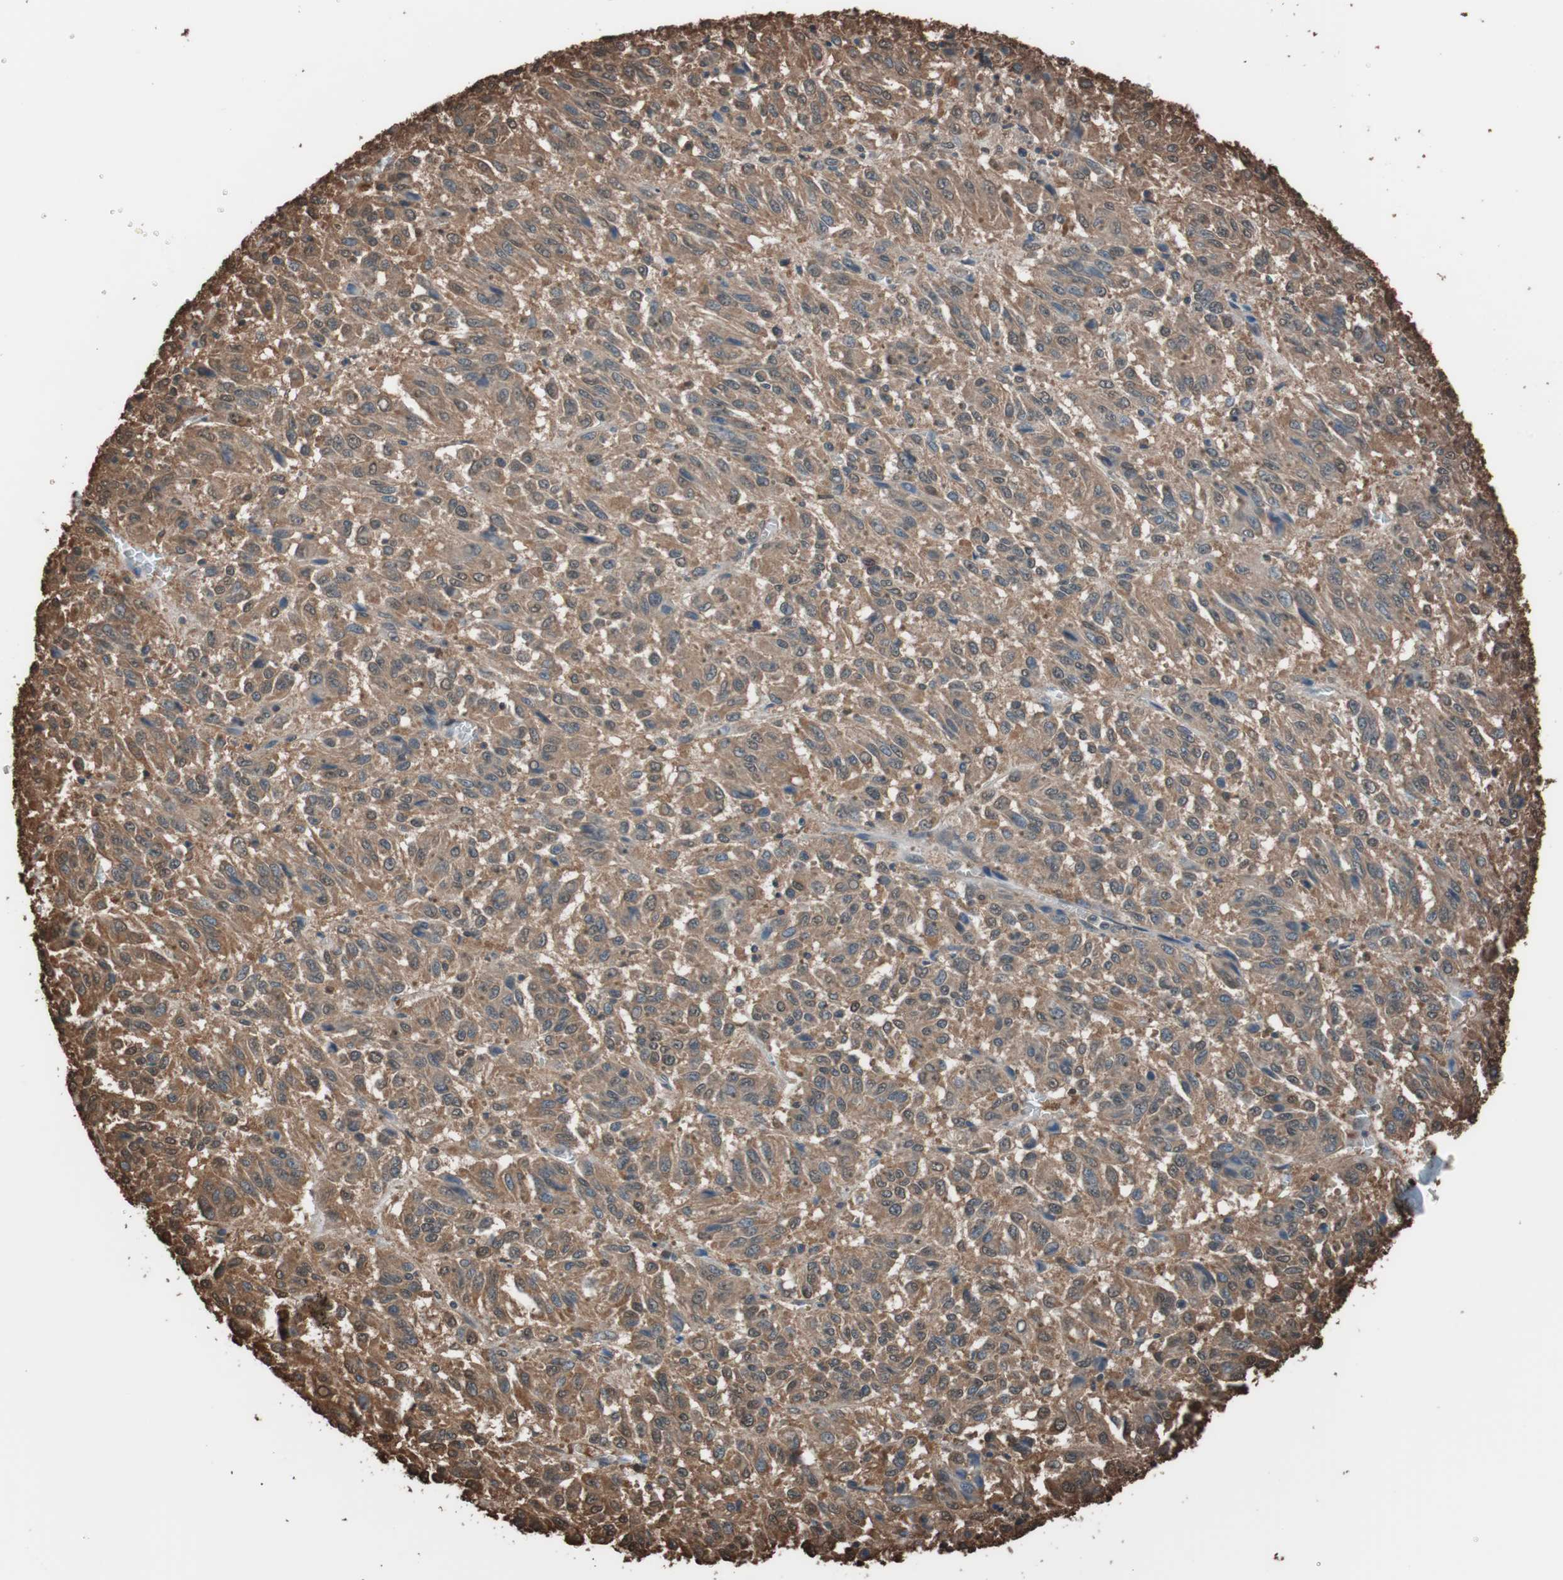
{"staining": {"intensity": "moderate", "quantity": ">75%", "location": "cytoplasmic/membranous"}, "tissue": "melanoma", "cell_type": "Tumor cells", "image_type": "cancer", "snomed": [{"axis": "morphology", "description": "Malignant melanoma, Metastatic site"}, {"axis": "topography", "description": "Lung"}], "caption": "A micrograph showing moderate cytoplasmic/membranous expression in approximately >75% of tumor cells in malignant melanoma (metastatic site), as visualized by brown immunohistochemical staining.", "gene": "CALM2", "patient": {"sex": "male", "age": 64}}